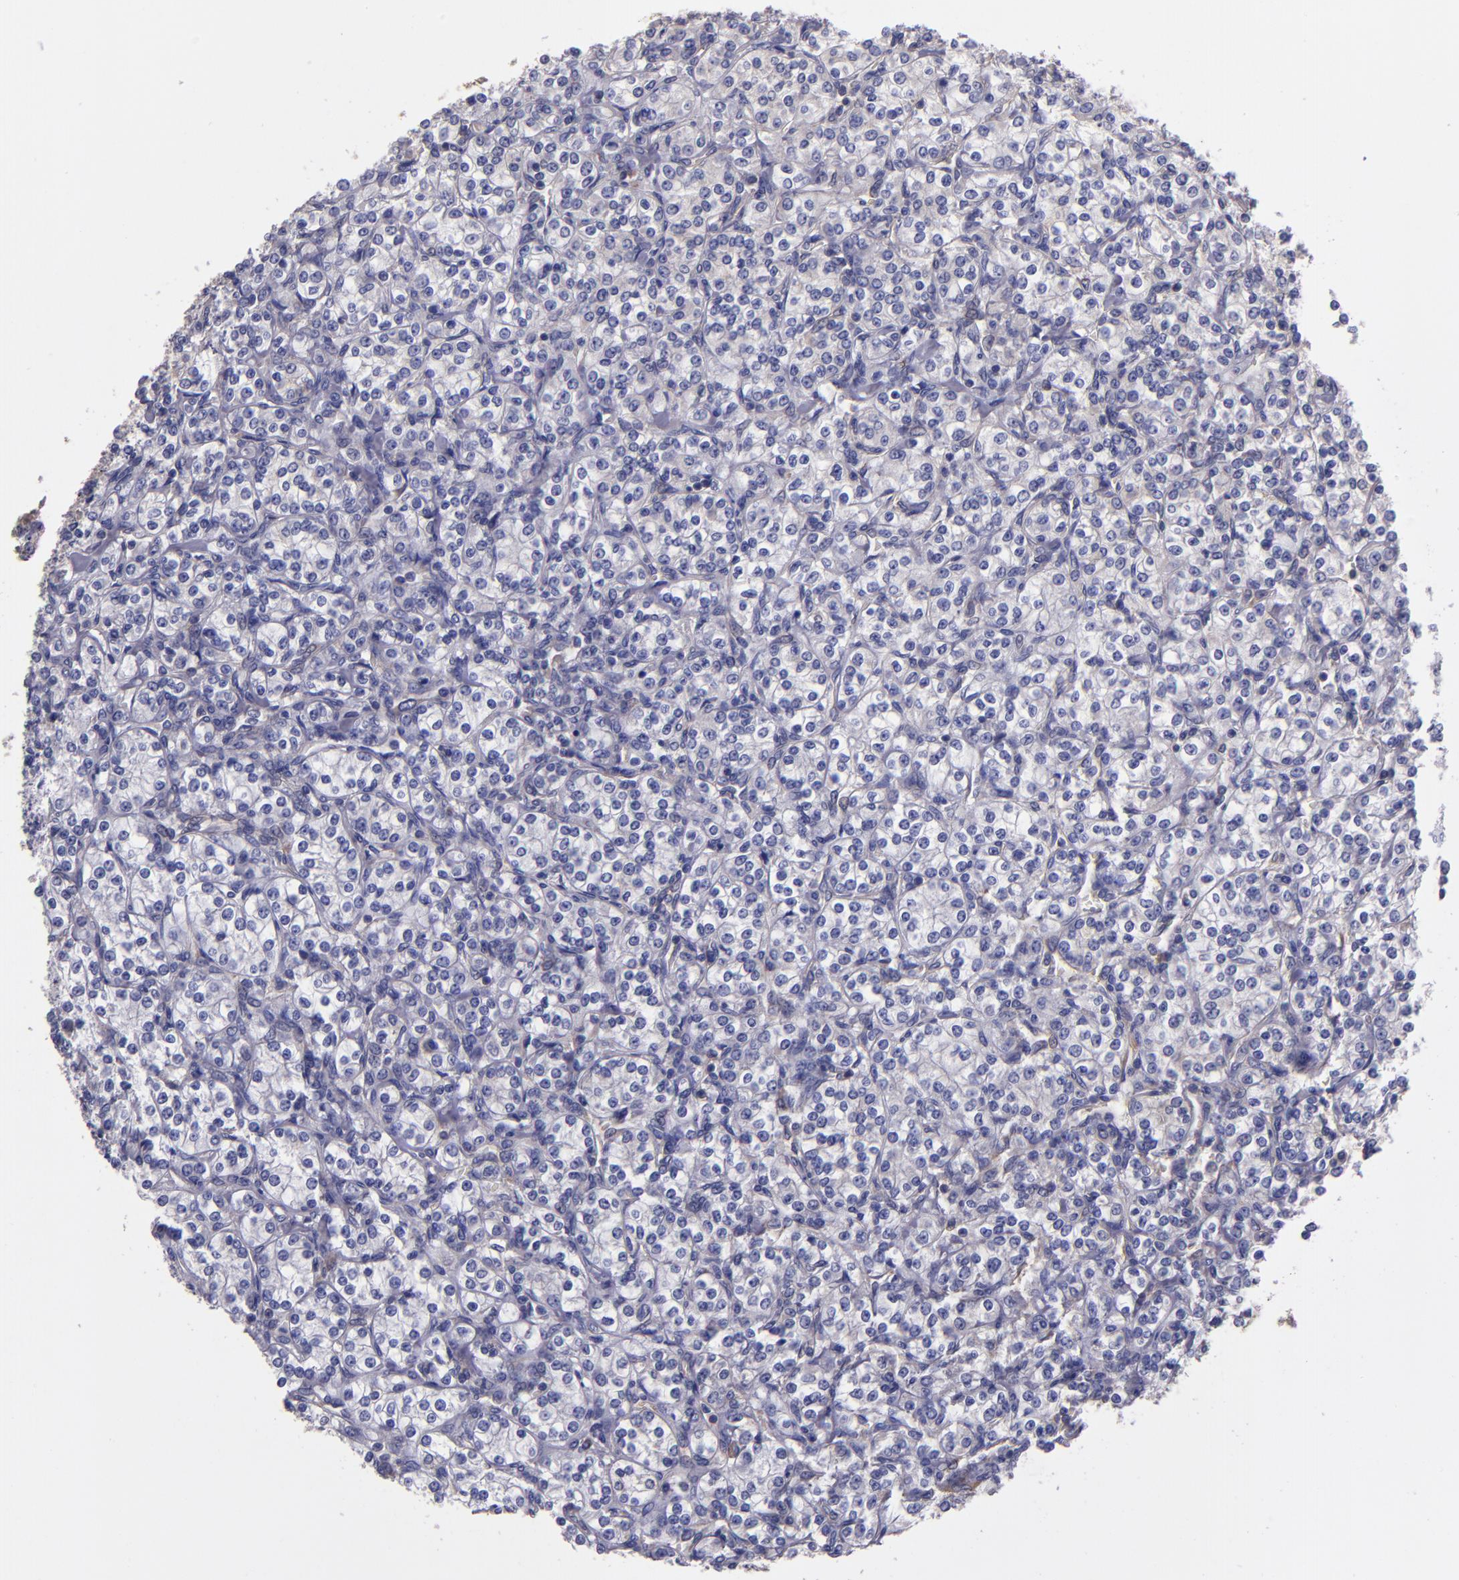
{"staining": {"intensity": "weak", "quantity": "<25%", "location": "cytoplasmic/membranous"}, "tissue": "renal cancer", "cell_type": "Tumor cells", "image_type": "cancer", "snomed": [{"axis": "morphology", "description": "Adenocarcinoma, NOS"}, {"axis": "topography", "description": "Kidney"}], "caption": "A high-resolution image shows IHC staining of renal cancer, which demonstrates no significant staining in tumor cells.", "gene": "CARS1", "patient": {"sex": "male", "age": 77}}